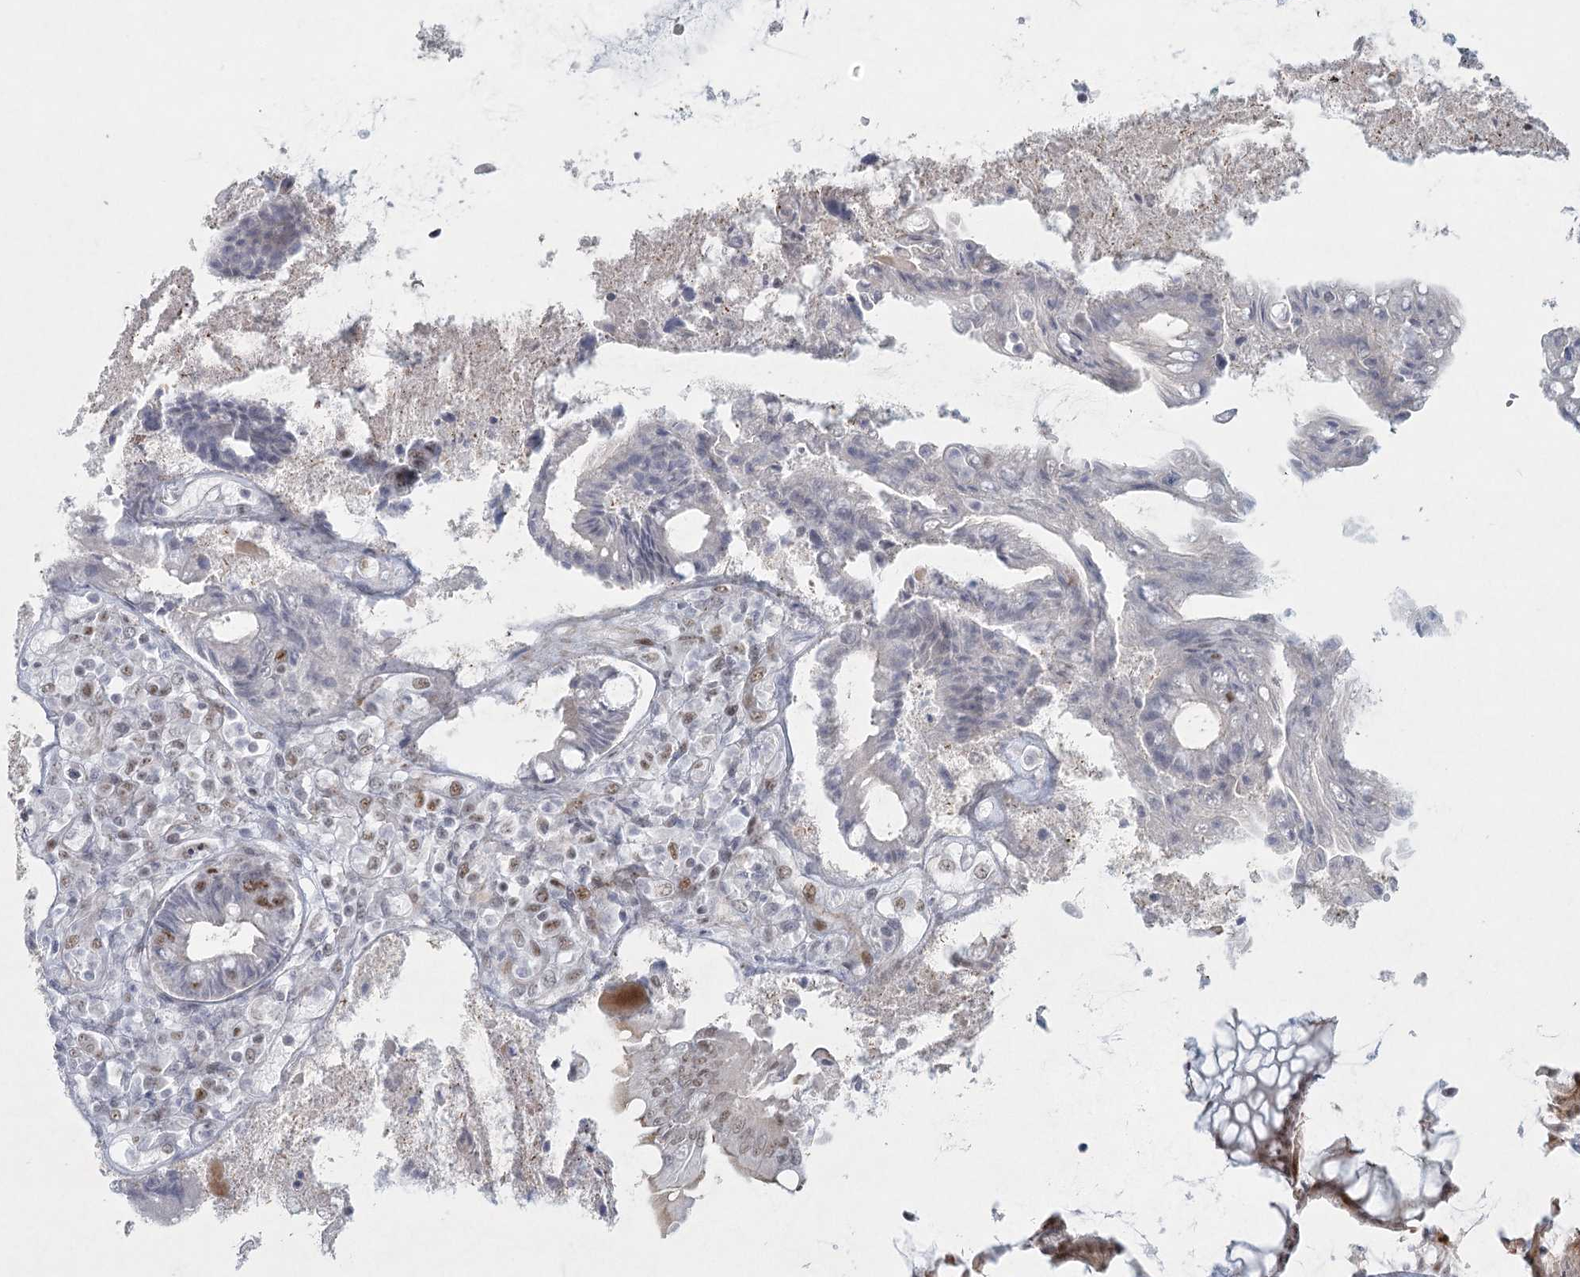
{"staining": {"intensity": "negative", "quantity": "none", "location": "none"}, "tissue": "colorectal cancer", "cell_type": "Tumor cells", "image_type": "cancer", "snomed": [{"axis": "morphology", "description": "Adenocarcinoma, NOS"}, {"axis": "topography", "description": "Rectum"}], "caption": "Immunohistochemistry (IHC) of human colorectal cancer (adenocarcinoma) displays no staining in tumor cells. (DAB immunohistochemistry, high magnification).", "gene": "U2SURP", "patient": {"sex": "male", "age": 84}}